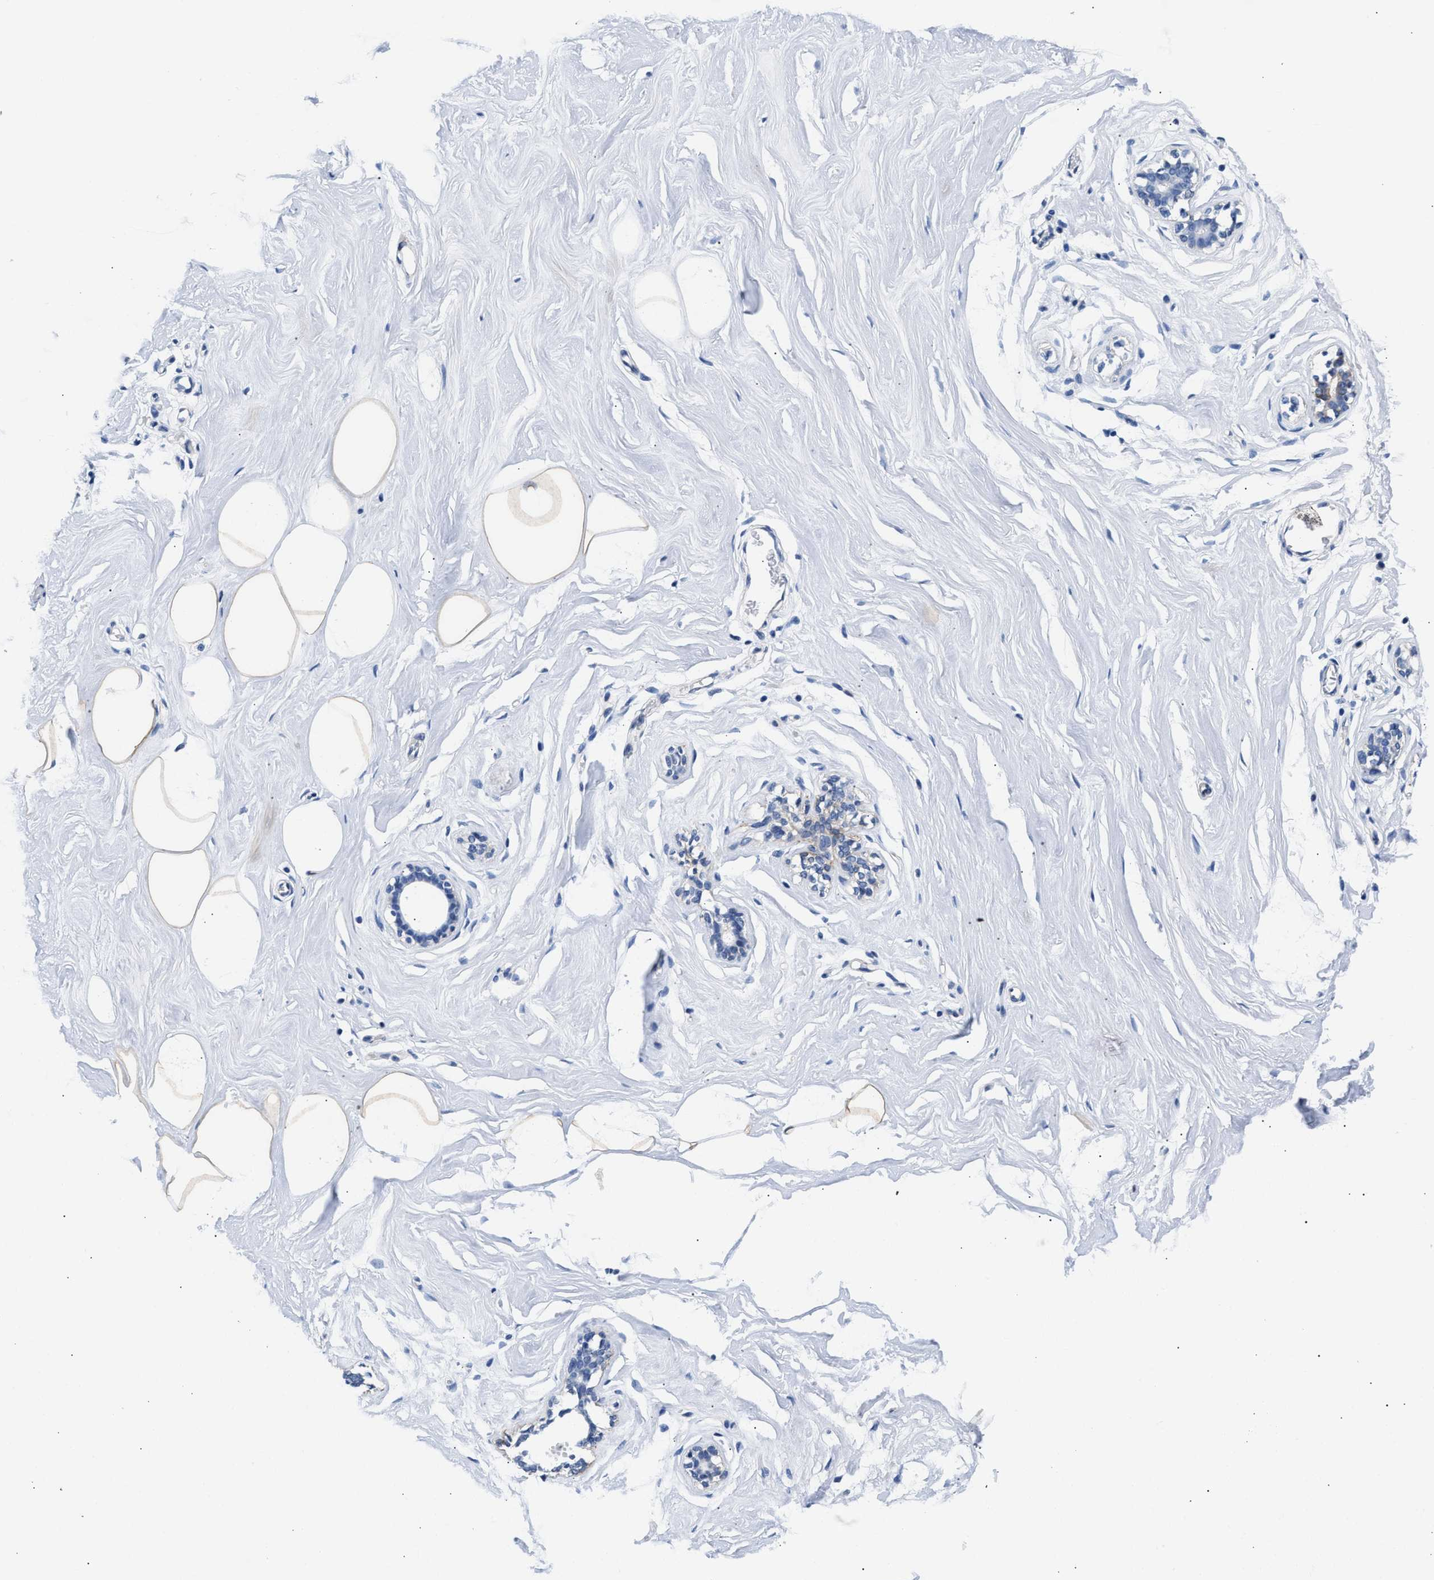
{"staining": {"intensity": "moderate", "quantity": "25%-75%", "location": "cytoplasmic/membranous"}, "tissue": "adipose tissue", "cell_type": "Adipocytes", "image_type": "normal", "snomed": [{"axis": "morphology", "description": "Normal tissue, NOS"}, {"axis": "morphology", "description": "Fibrosis, NOS"}, {"axis": "topography", "description": "Breast"}, {"axis": "topography", "description": "Adipose tissue"}], "caption": "Immunohistochemical staining of benign adipose tissue shows 25%-75% levels of moderate cytoplasmic/membranous protein positivity in approximately 25%-75% of adipocytes.", "gene": "TRIM29", "patient": {"sex": "female", "age": 39}}